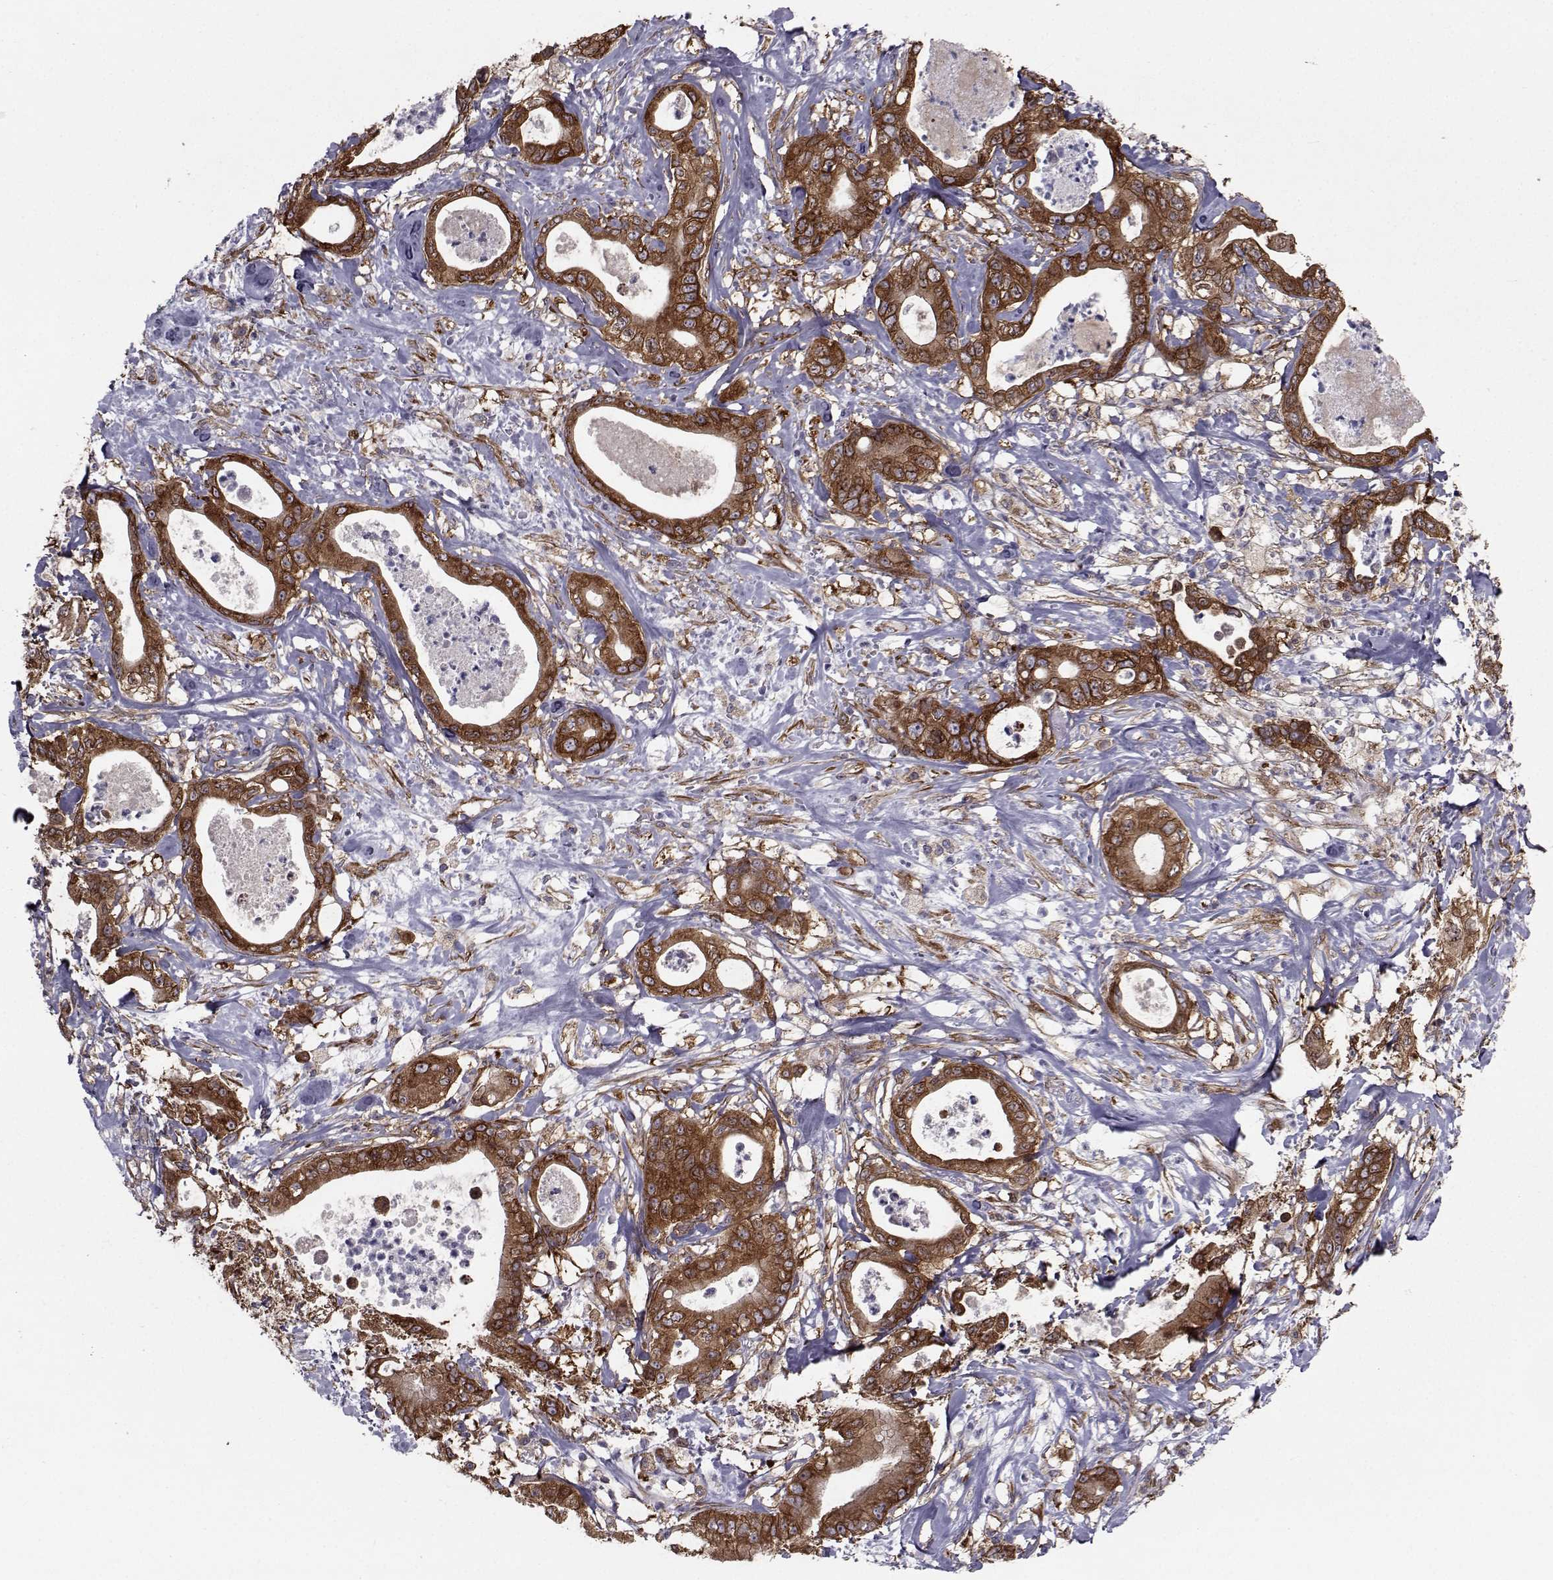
{"staining": {"intensity": "strong", "quantity": ">75%", "location": "cytoplasmic/membranous"}, "tissue": "pancreatic cancer", "cell_type": "Tumor cells", "image_type": "cancer", "snomed": [{"axis": "morphology", "description": "Adenocarcinoma, NOS"}, {"axis": "topography", "description": "Pancreas"}], "caption": "Immunohistochemical staining of adenocarcinoma (pancreatic) demonstrates strong cytoplasmic/membranous protein expression in about >75% of tumor cells.", "gene": "TRIP10", "patient": {"sex": "male", "age": 71}}